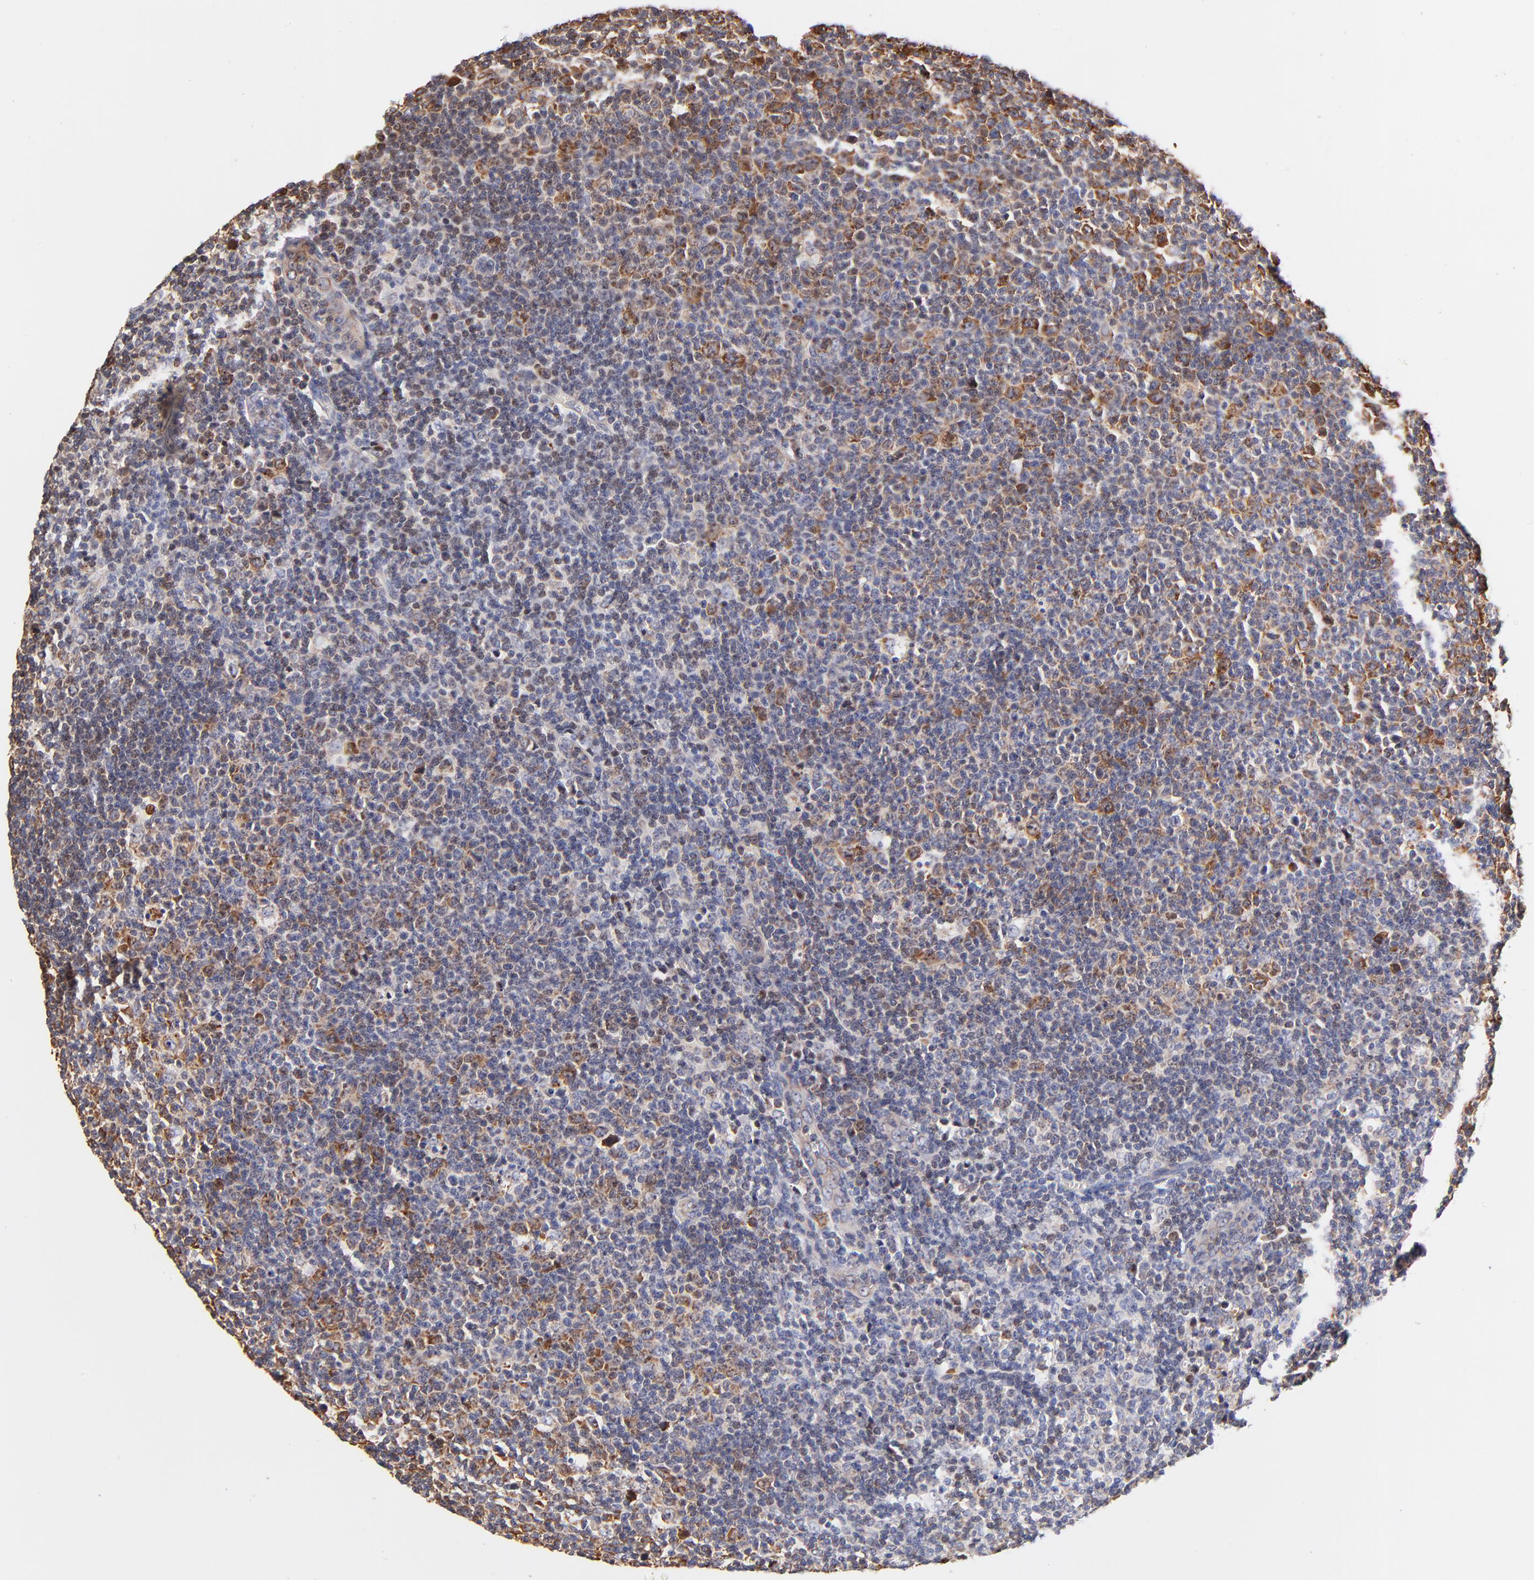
{"staining": {"intensity": "moderate", "quantity": "25%-75%", "location": "cytoplasmic/membranous,nuclear"}, "tissue": "lymphoma", "cell_type": "Tumor cells", "image_type": "cancer", "snomed": [{"axis": "morphology", "description": "Malignant lymphoma, non-Hodgkin's type, Low grade"}, {"axis": "topography", "description": "Lymph node"}], "caption": "Approximately 25%-75% of tumor cells in human low-grade malignant lymphoma, non-Hodgkin's type reveal moderate cytoplasmic/membranous and nuclear protein staining as visualized by brown immunohistochemical staining.", "gene": "RPL27", "patient": {"sex": "male", "age": 74}}